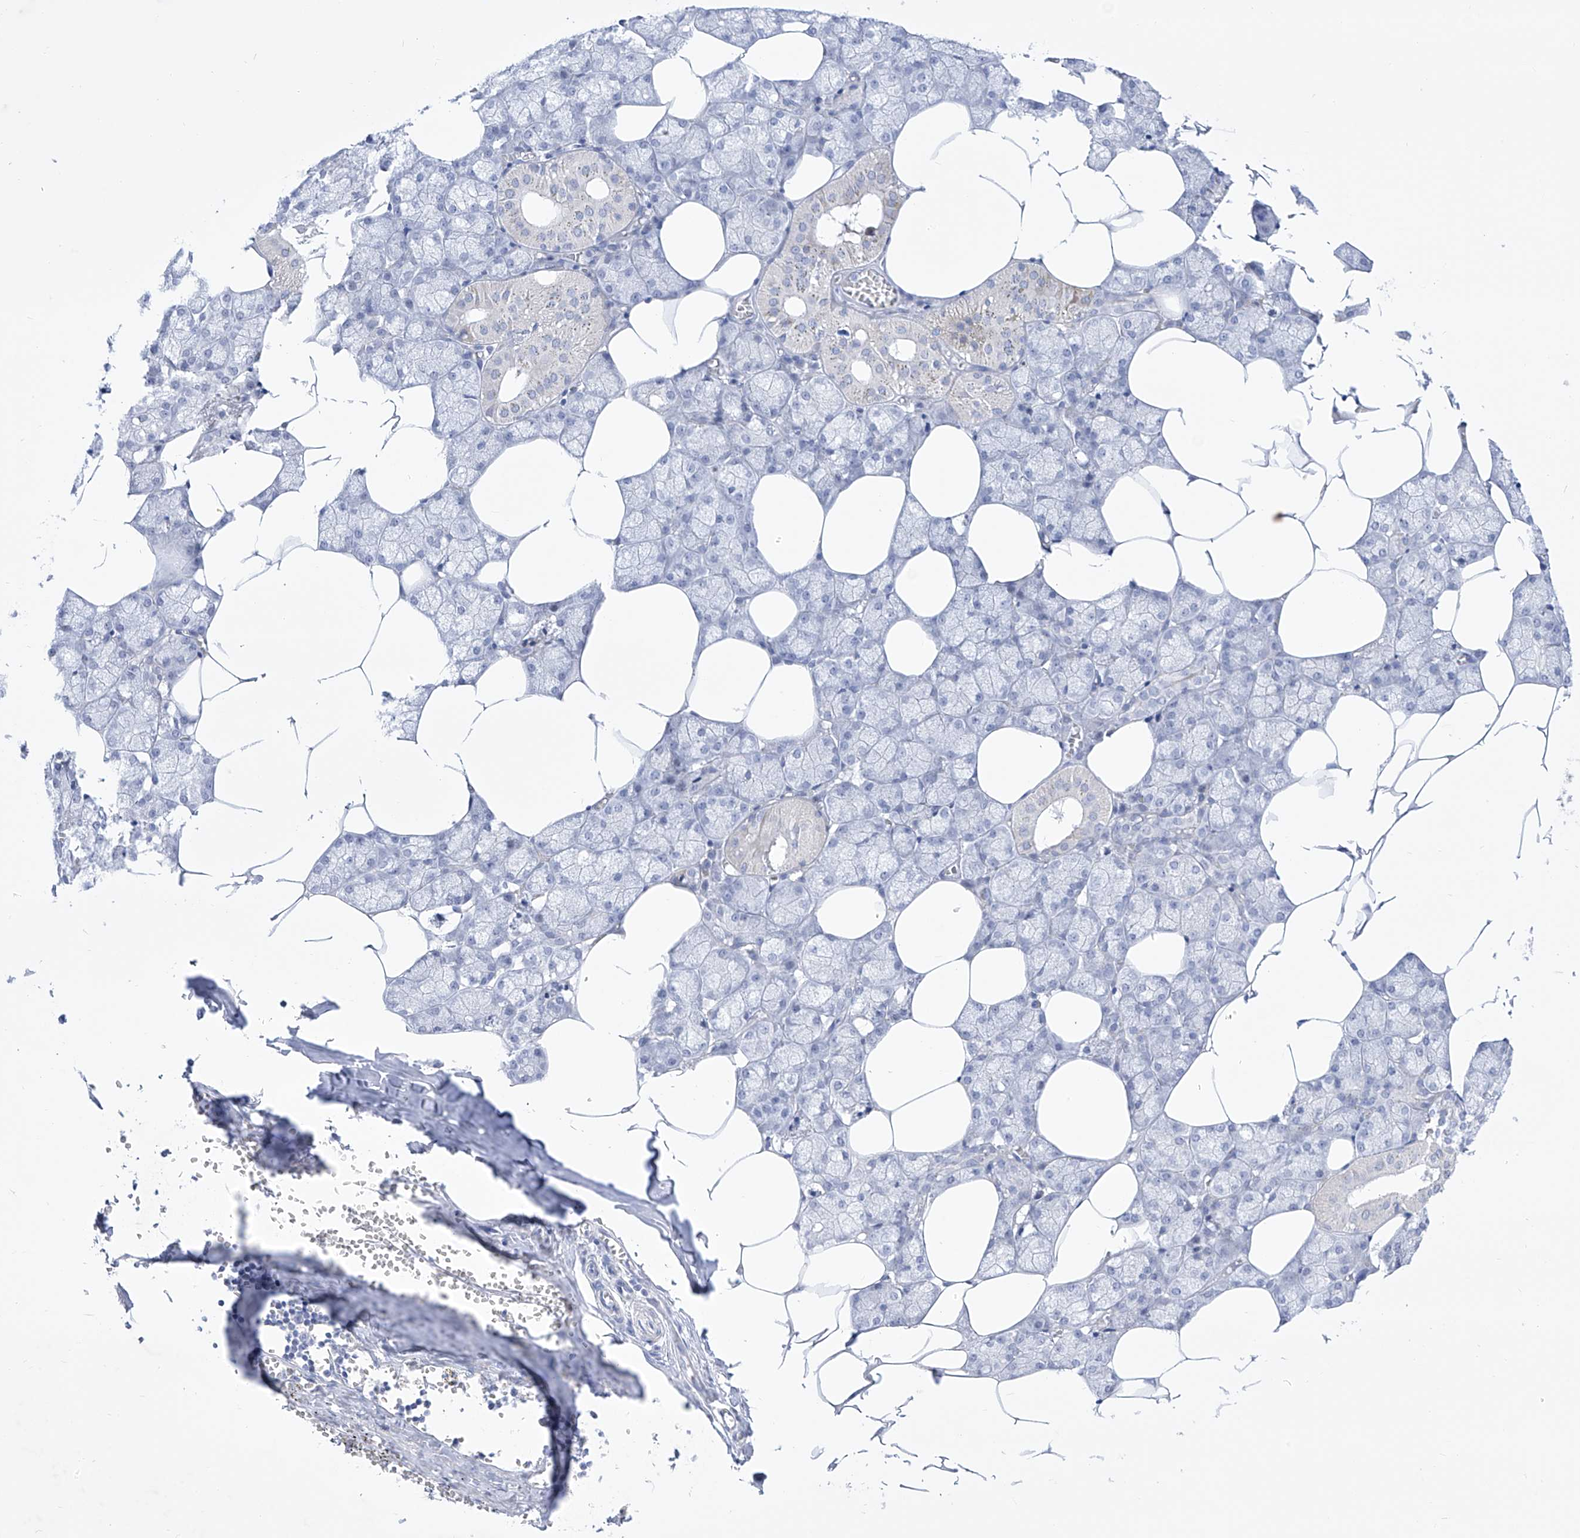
{"staining": {"intensity": "negative", "quantity": "none", "location": "none"}, "tissue": "salivary gland", "cell_type": "Glandular cells", "image_type": "normal", "snomed": [{"axis": "morphology", "description": "Normal tissue, NOS"}, {"axis": "topography", "description": "Salivary gland"}], "caption": "Immunohistochemical staining of unremarkable human salivary gland demonstrates no significant expression in glandular cells. (IHC, brightfield microscopy, high magnification).", "gene": "C1orf87", "patient": {"sex": "male", "age": 62}}